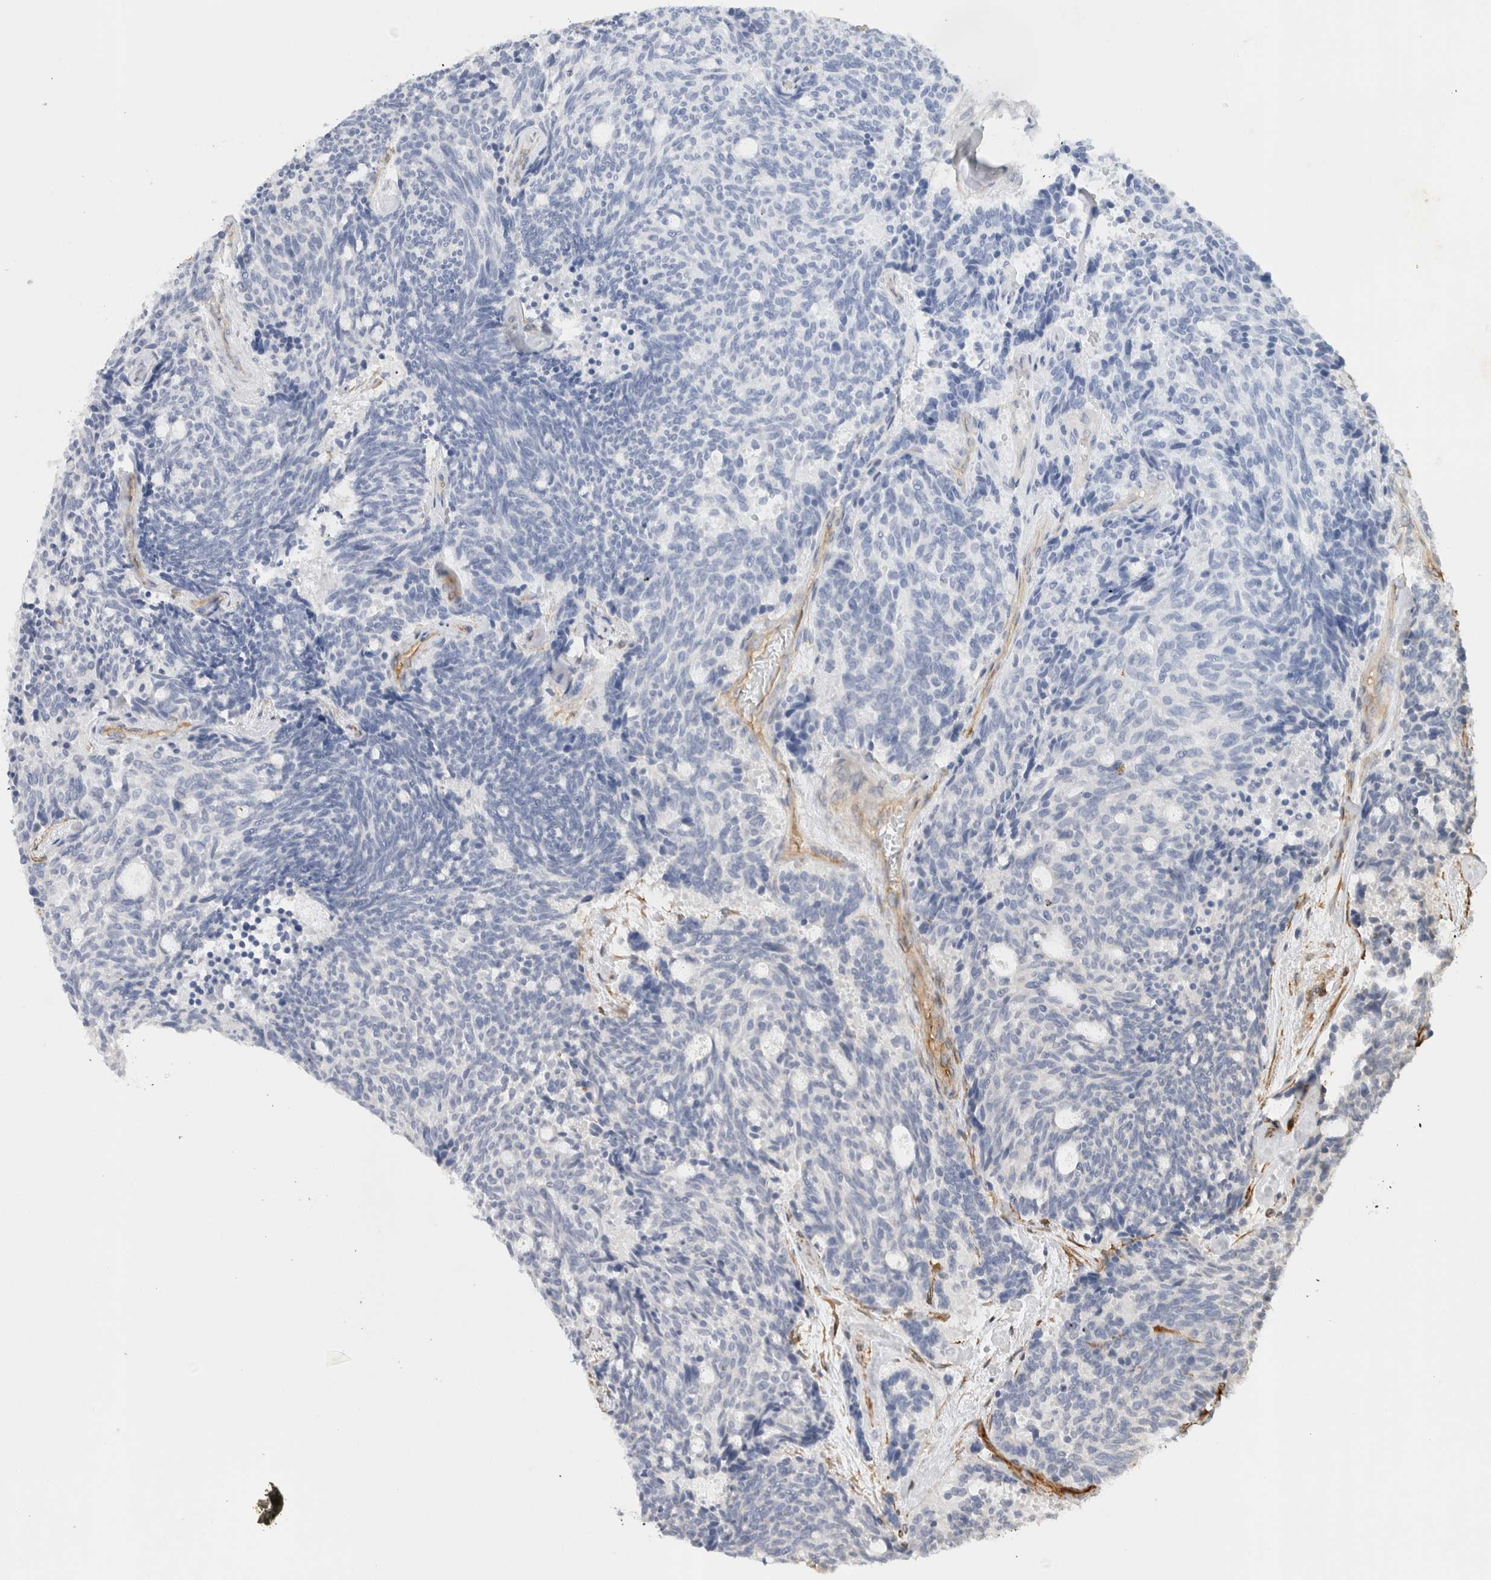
{"staining": {"intensity": "negative", "quantity": "none", "location": "none"}, "tissue": "carcinoid", "cell_type": "Tumor cells", "image_type": "cancer", "snomed": [{"axis": "morphology", "description": "Carcinoid, malignant, NOS"}, {"axis": "topography", "description": "Pancreas"}], "caption": "Protein analysis of carcinoid (malignant) demonstrates no significant positivity in tumor cells.", "gene": "JMJD4", "patient": {"sex": "female", "age": 54}}